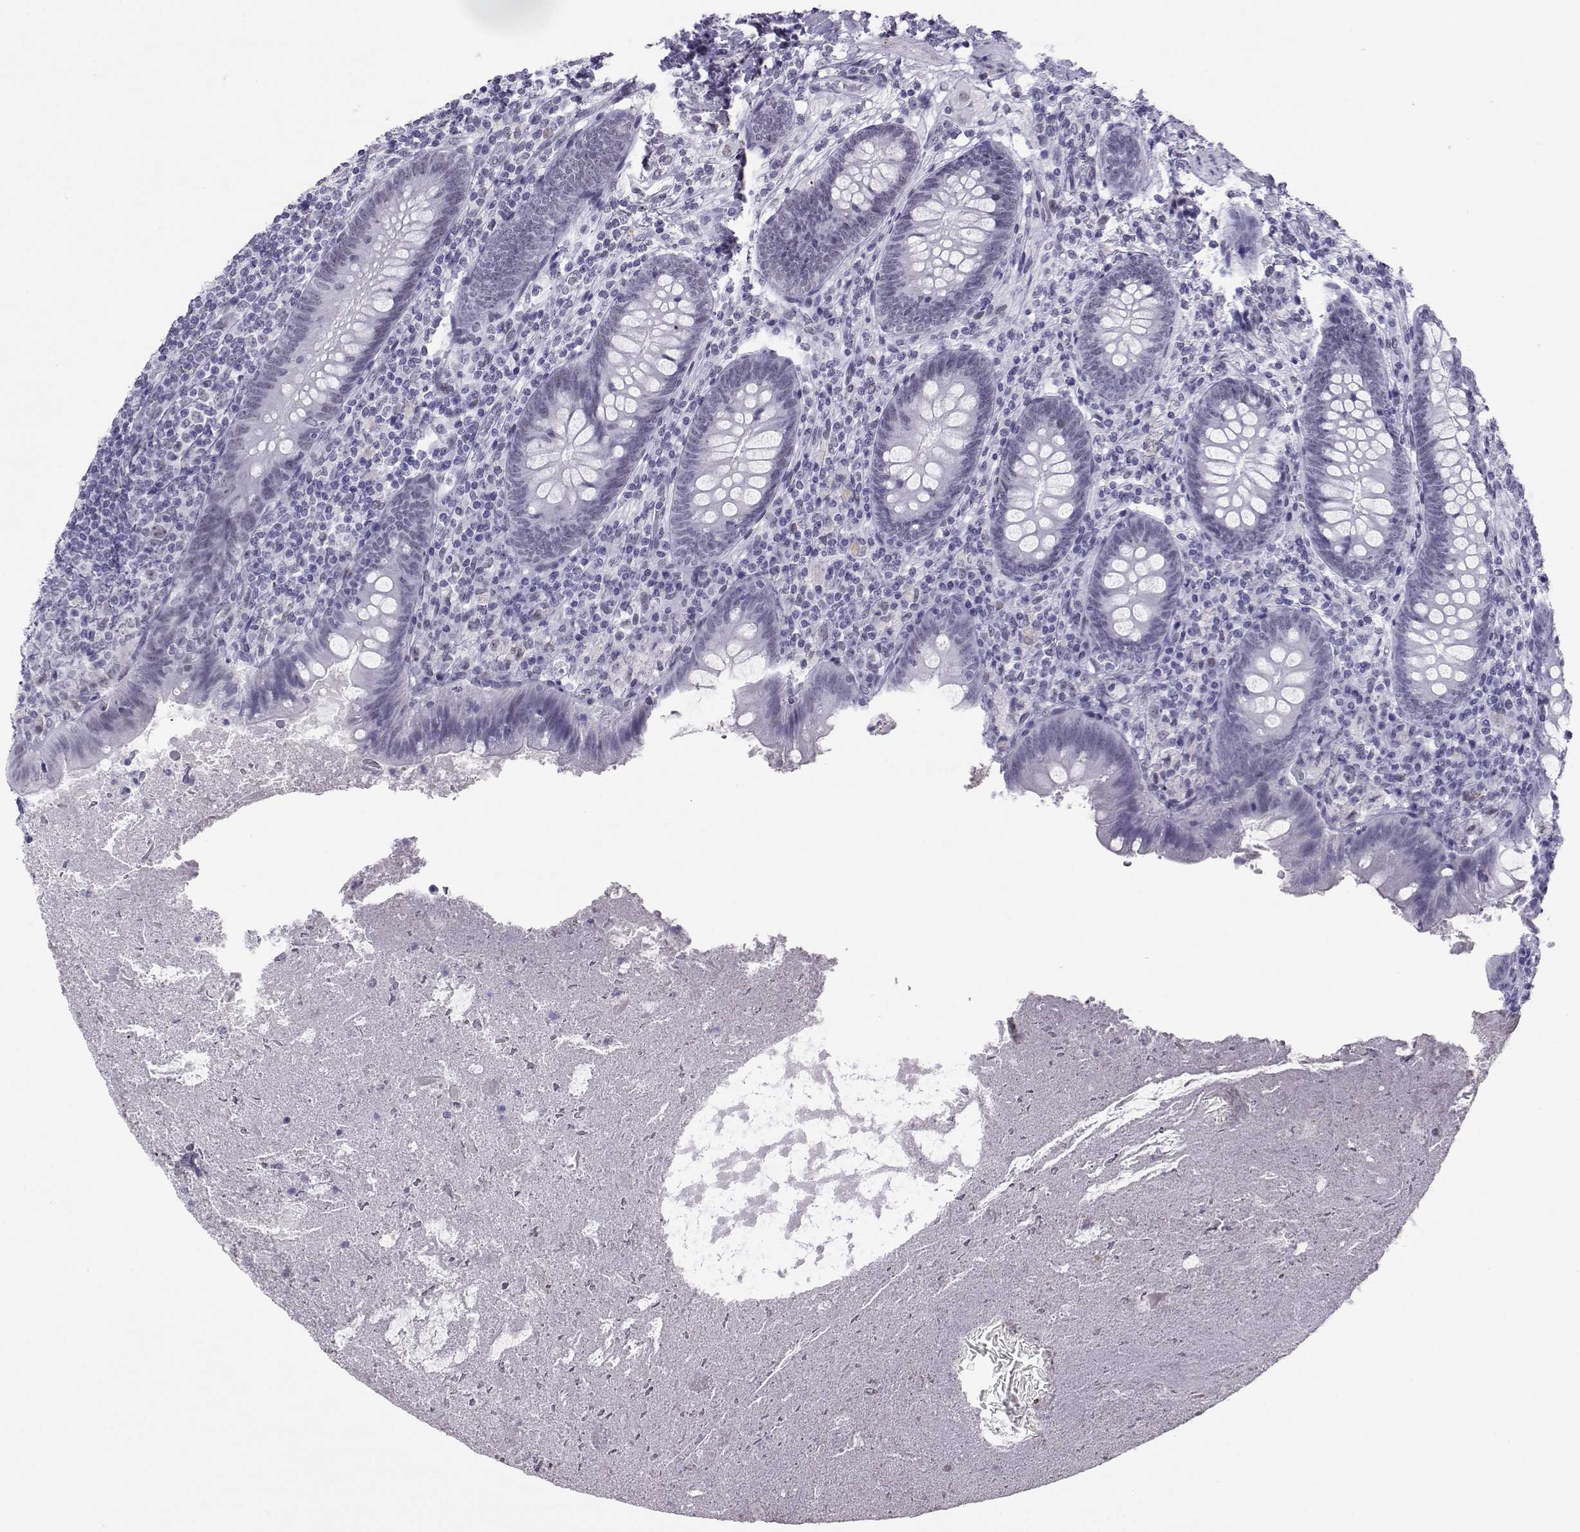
{"staining": {"intensity": "negative", "quantity": "none", "location": "none"}, "tissue": "appendix", "cell_type": "Glandular cells", "image_type": "normal", "snomed": [{"axis": "morphology", "description": "Normal tissue, NOS"}, {"axis": "topography", "description": "Appendix"}], "caption": "DAB immunohistochemical staining of unremarkable appendix shows no significant positivity in glandular cells.", "gene": "LORICRIN", "patient": {"sex": "male", "age": 47}}